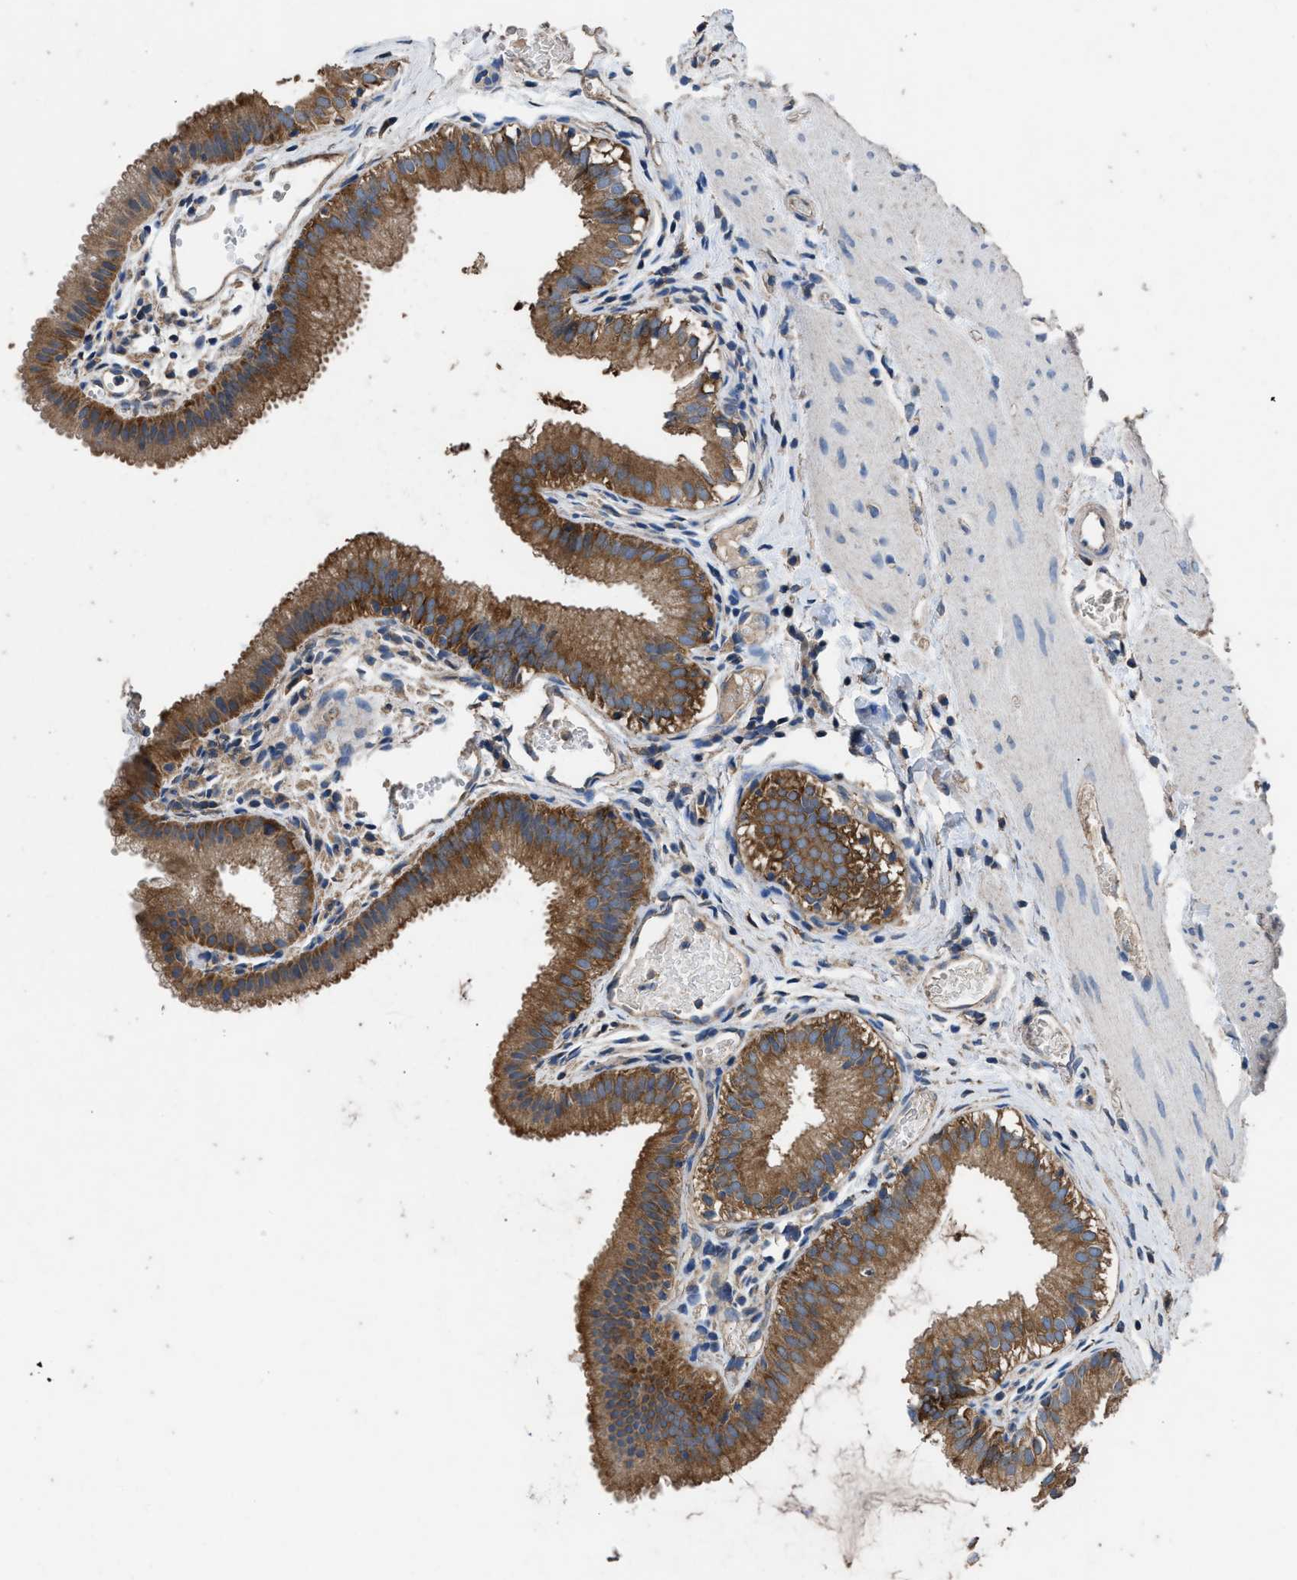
{"staining": {"intensity": "strong", "quantity": ">75%", "location": "cytoplasmic/membranous"}, "tissue": "gallbladder", "cell_type": "Glandular cells", "image_type": "normal", "snomed": [{"axis": "morphology", "description": "Normal tissue, NOS"}, {"axis": "topography", "description": "Gallbladder"}], "caption": "A micrograph showing strong cytoplasmic/membranous expression in about >75% of glandular cells in normal gallbladder, as visualized by brown immunohistochemical staining.", "gene": "ITSN1", "patient": {"sex": "female", "age": 26}}